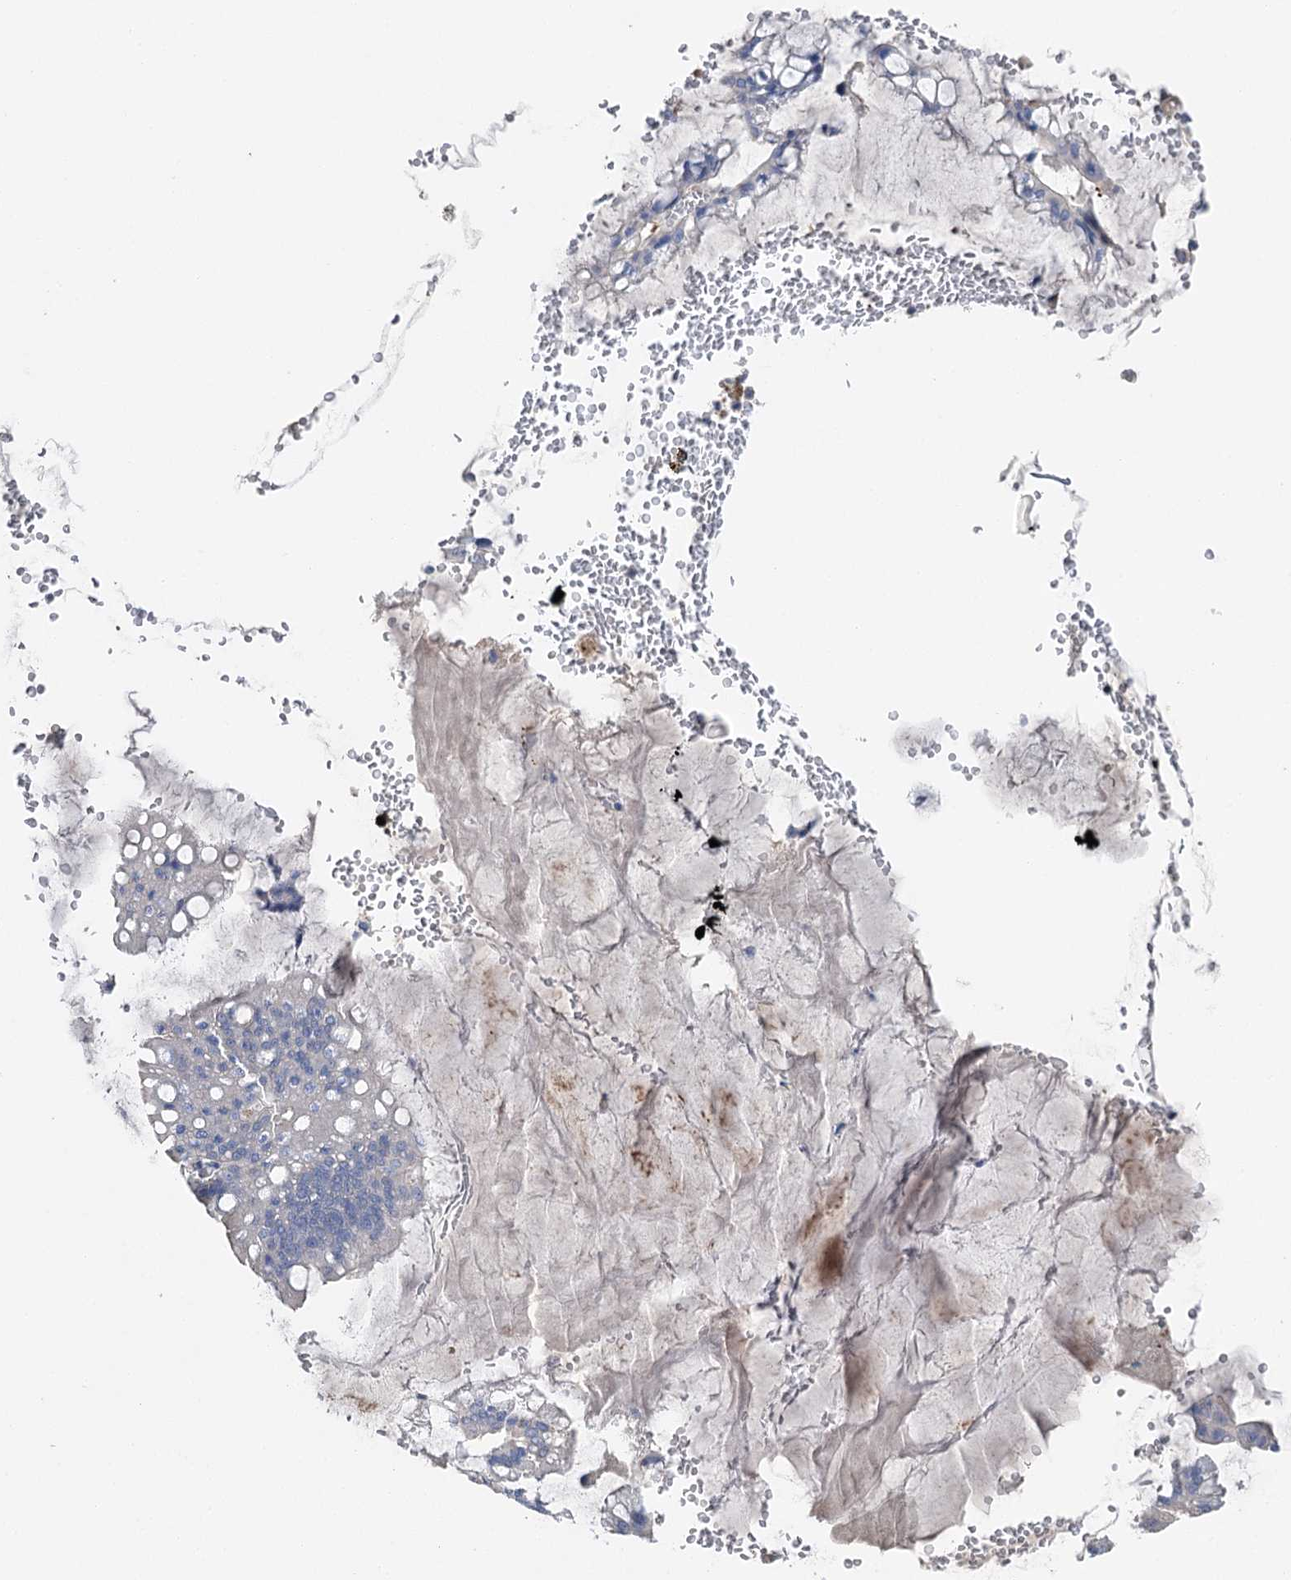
{"staining": {"intensity": "negative", "quantity": "none", "location": "none"}, "tissue": "ovarian cancer", "cell_type": "Tumor cells", "image_type": "cancer", "snomed": [{"axis": "morphology", "description": "Cystadenocarcinoma, mucinous, NOS"}, {"axis": "topography", "description": "Ovary"}], "caption": "High power microscopy histopathology image of an immunohistochemistry (IHC) photomicrograph of ovarian mucinous cystadenocarcinoma, revealing no significant staining in tumor cells.", "gene": "EPYC", "patient": {"sex": "female", "age": 73}}